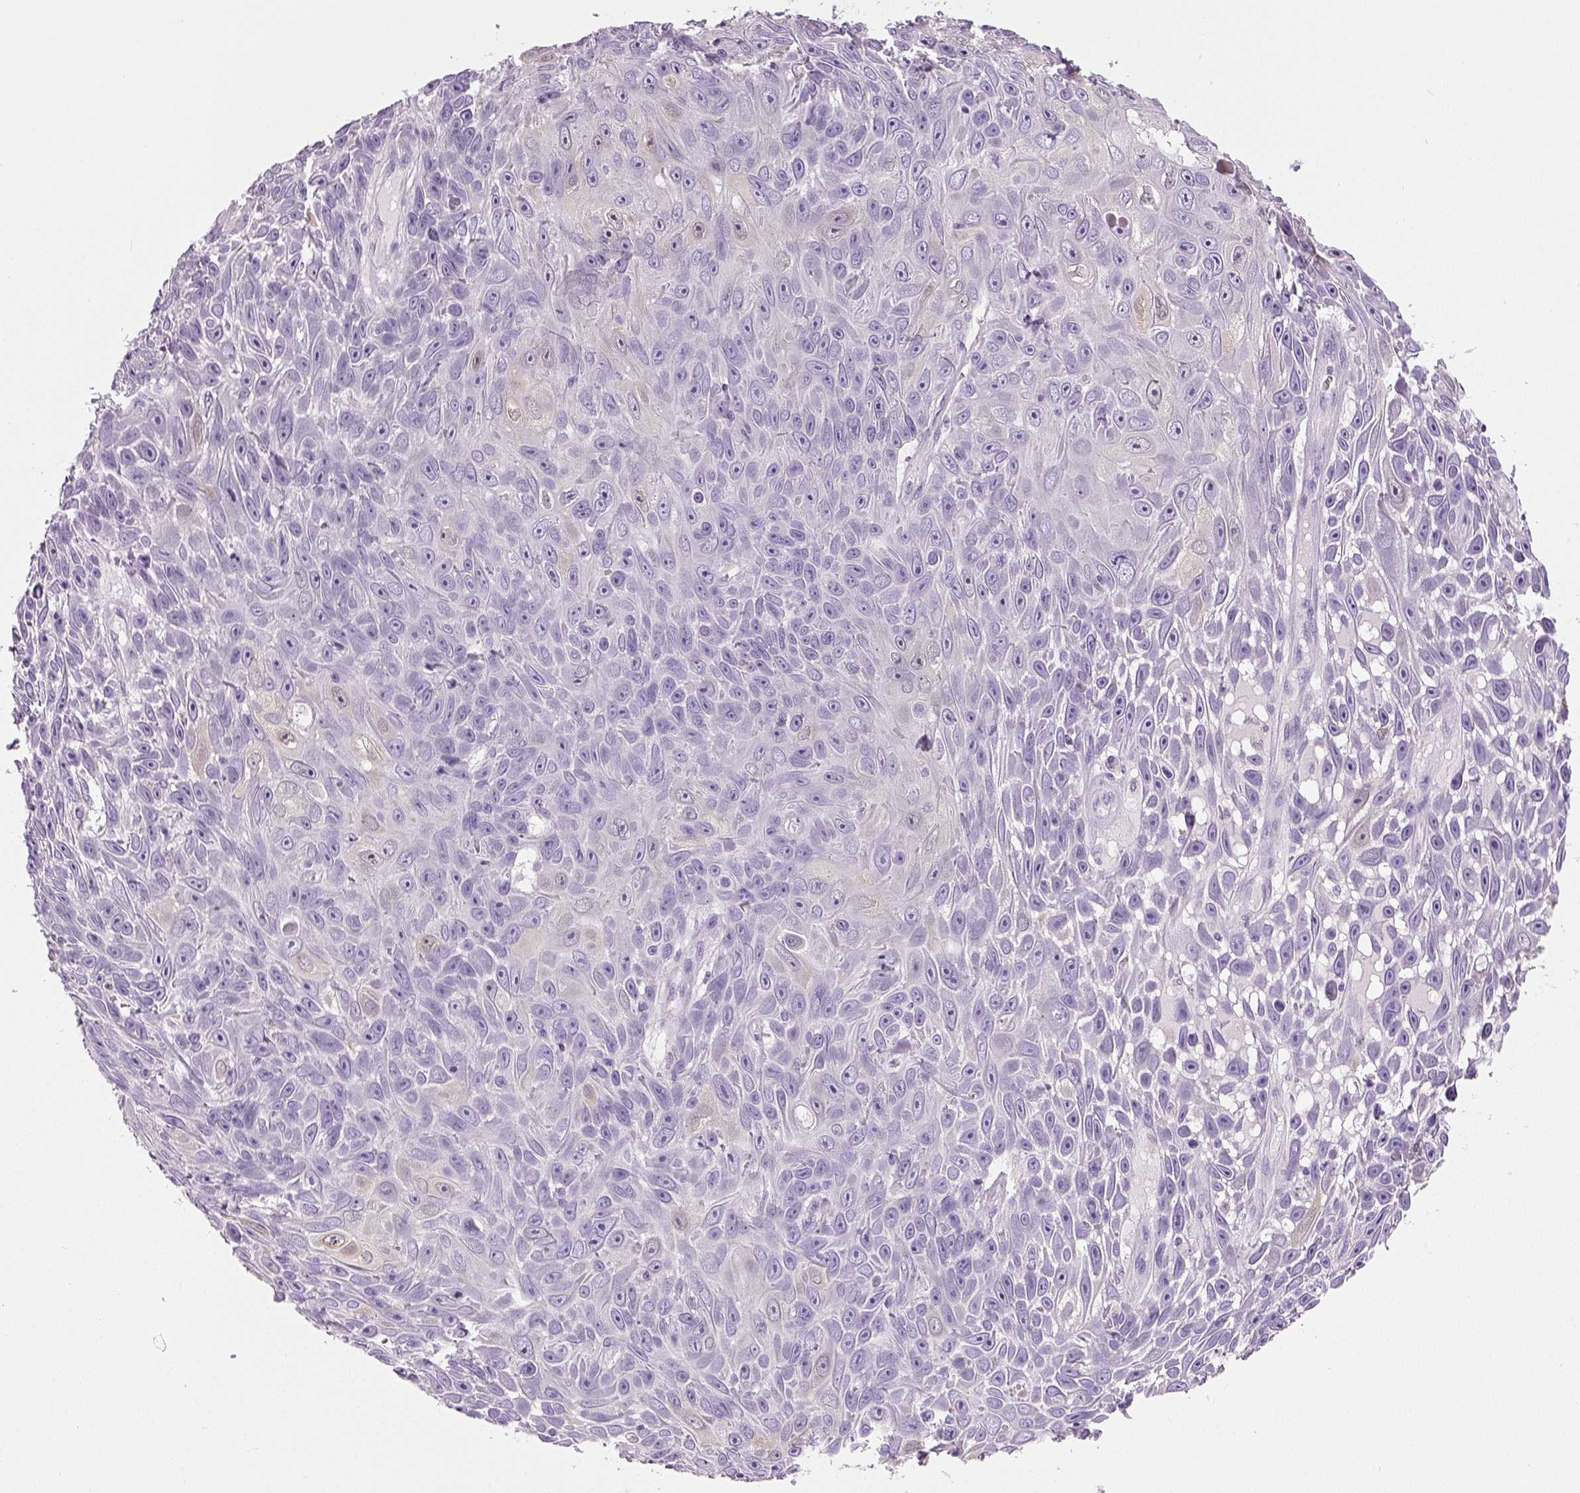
{"staining": {"intensity": "negative", "quantity": "none", "location": "none"}, "tissue": "skin cancer", "cell_type": "Tumor cells", "image_type": "cancer", "snomed": [{"axis": "morphology", "description": "Squamous cell carcinoma, NOS"}, {"axis": "topography", "description": "Skin"}], "caption": "Skin cancer (squamous cell carcinoma) stained for a protein using IHC reveals no positivity tumor cells.", "gene": "NECAB2", "patient": {"sex": "male", "age": 82}}